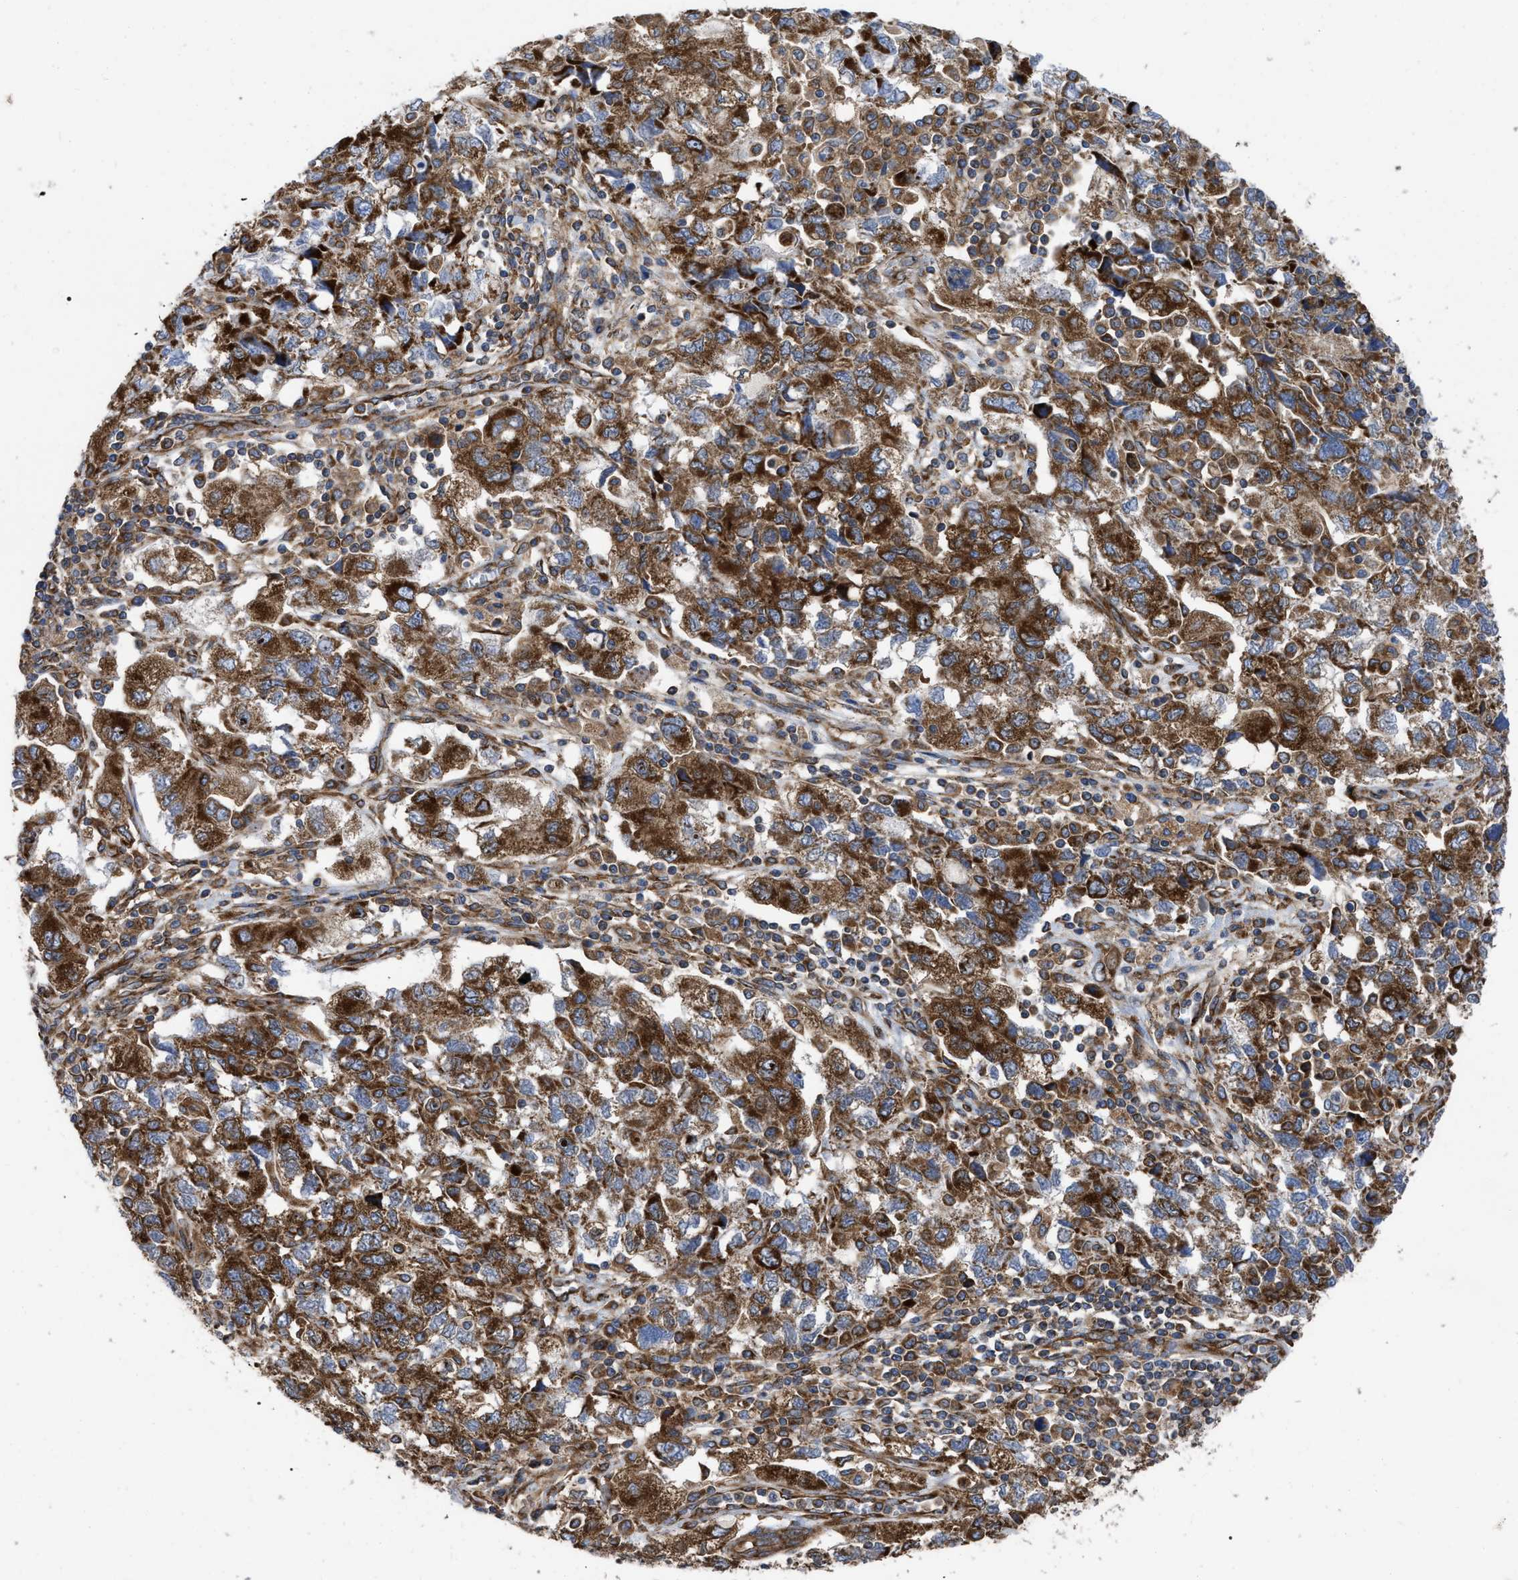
{"staining": {"intensity": "strong", "quantity": ">75%", "location": "cytoplasmic/membranous"}, "tissue": "ovarian cancer", "cell_type": "Tumor cells", "image_type": "cancer", "snomed": [{"axis": "morphology", "description": "Carcinoma, NOS"}, {"axis": "morphology", "description": "Cystadenocarcinoma, serous, NOS"}, {"axis": "topography", "description": "Ovary"}], "caption": "DAB immunohistochemical staining of ovarian carcinoma reveals strong cytoplasmic/membranous protein expression in approximately >75% of tumor cells.", "gene": "FAM120A", "patient": {"sex": "female", "age": 69}}